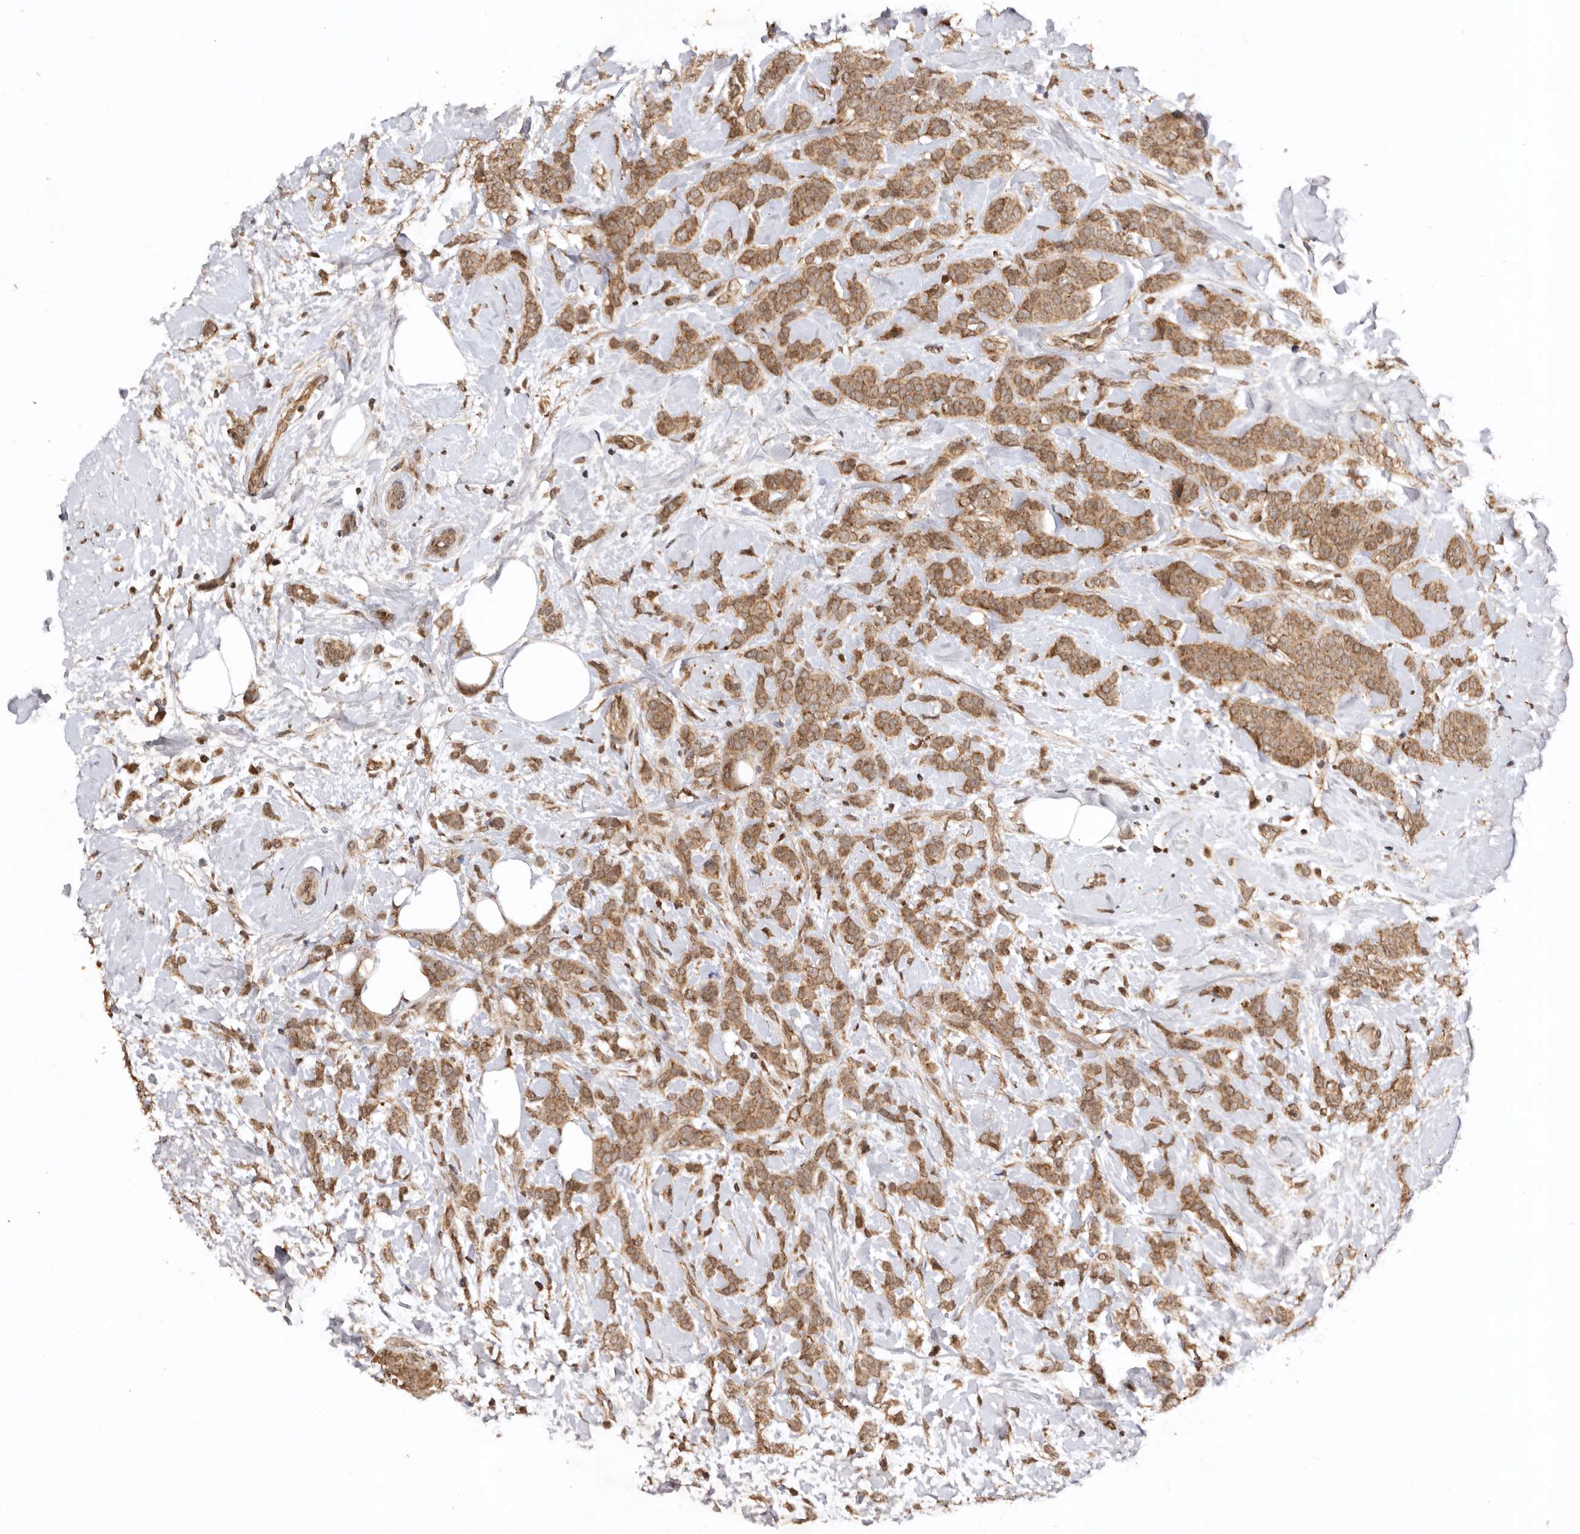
{"staining": {"intensity": "moderate", "quantity": ">75%", "location": "cytoplasmic/membranous"}, "tissue": "breast cancer", "cell_type": "Tumor cells", "image_type": "cancer", "snomed": [{"axis": "morphology", "description": "Lobular carcinoma, in situ"}, {"axis": "morphology", "description": "Lobular carcinoma"}, {"axis": "topography", "description": "Breast"}], "caption": "IHC staining of breast cancer, which reveals medium levels of moderate cytoplasmic/membranous staining in about >75% of tumor cells indicating moderate cytoplasmic/membranous protein staining. The staining was performed using DAB (brown) for protein detection and nuclei were counterstained in hematoxylin (blue).", "gene": "TARS2", "patient": {"sex": "female", "age": 41}}